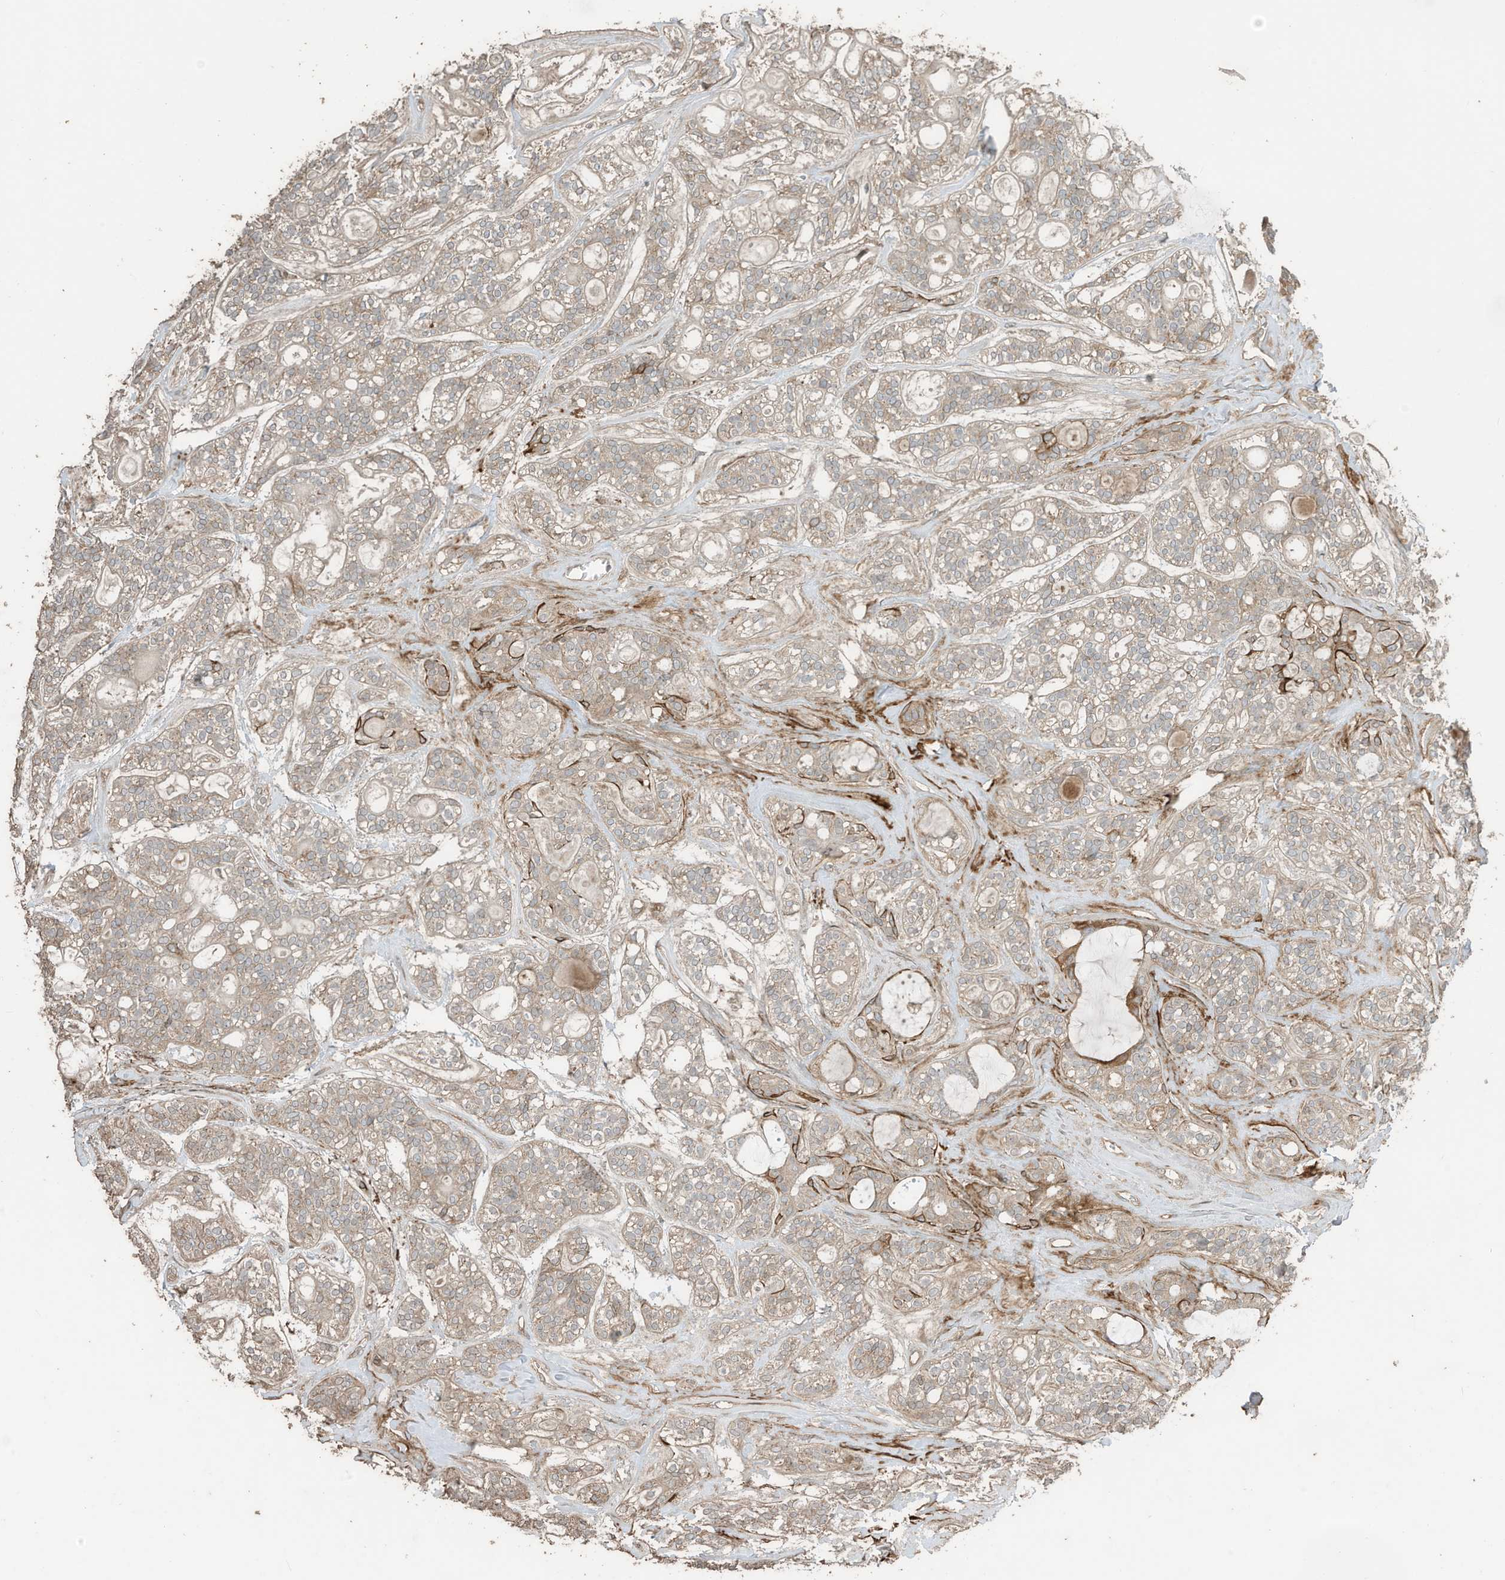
{"staining": {"intensity": "weak", "quantity": ">75%", "location": "cytoplasmic/membranous"}, "tissue": "head and neck cancer", "cell_type": "Tumor cells", "image_type": "cancer", "snomed": [{"axis": "morphology", "description": "Adenocarcinoma, NOS"}, {"axis": "topography", "description": "Head-Neck"}], "caption": "Human head and neck cancer (adenocarcinoma) stained for a protein (brown) displays weak cytoplasmic/membranous positive staining in about >75% of tumor cells.", "gene": "ZNF653", "patient": {"sex": "male", "age": 66}}